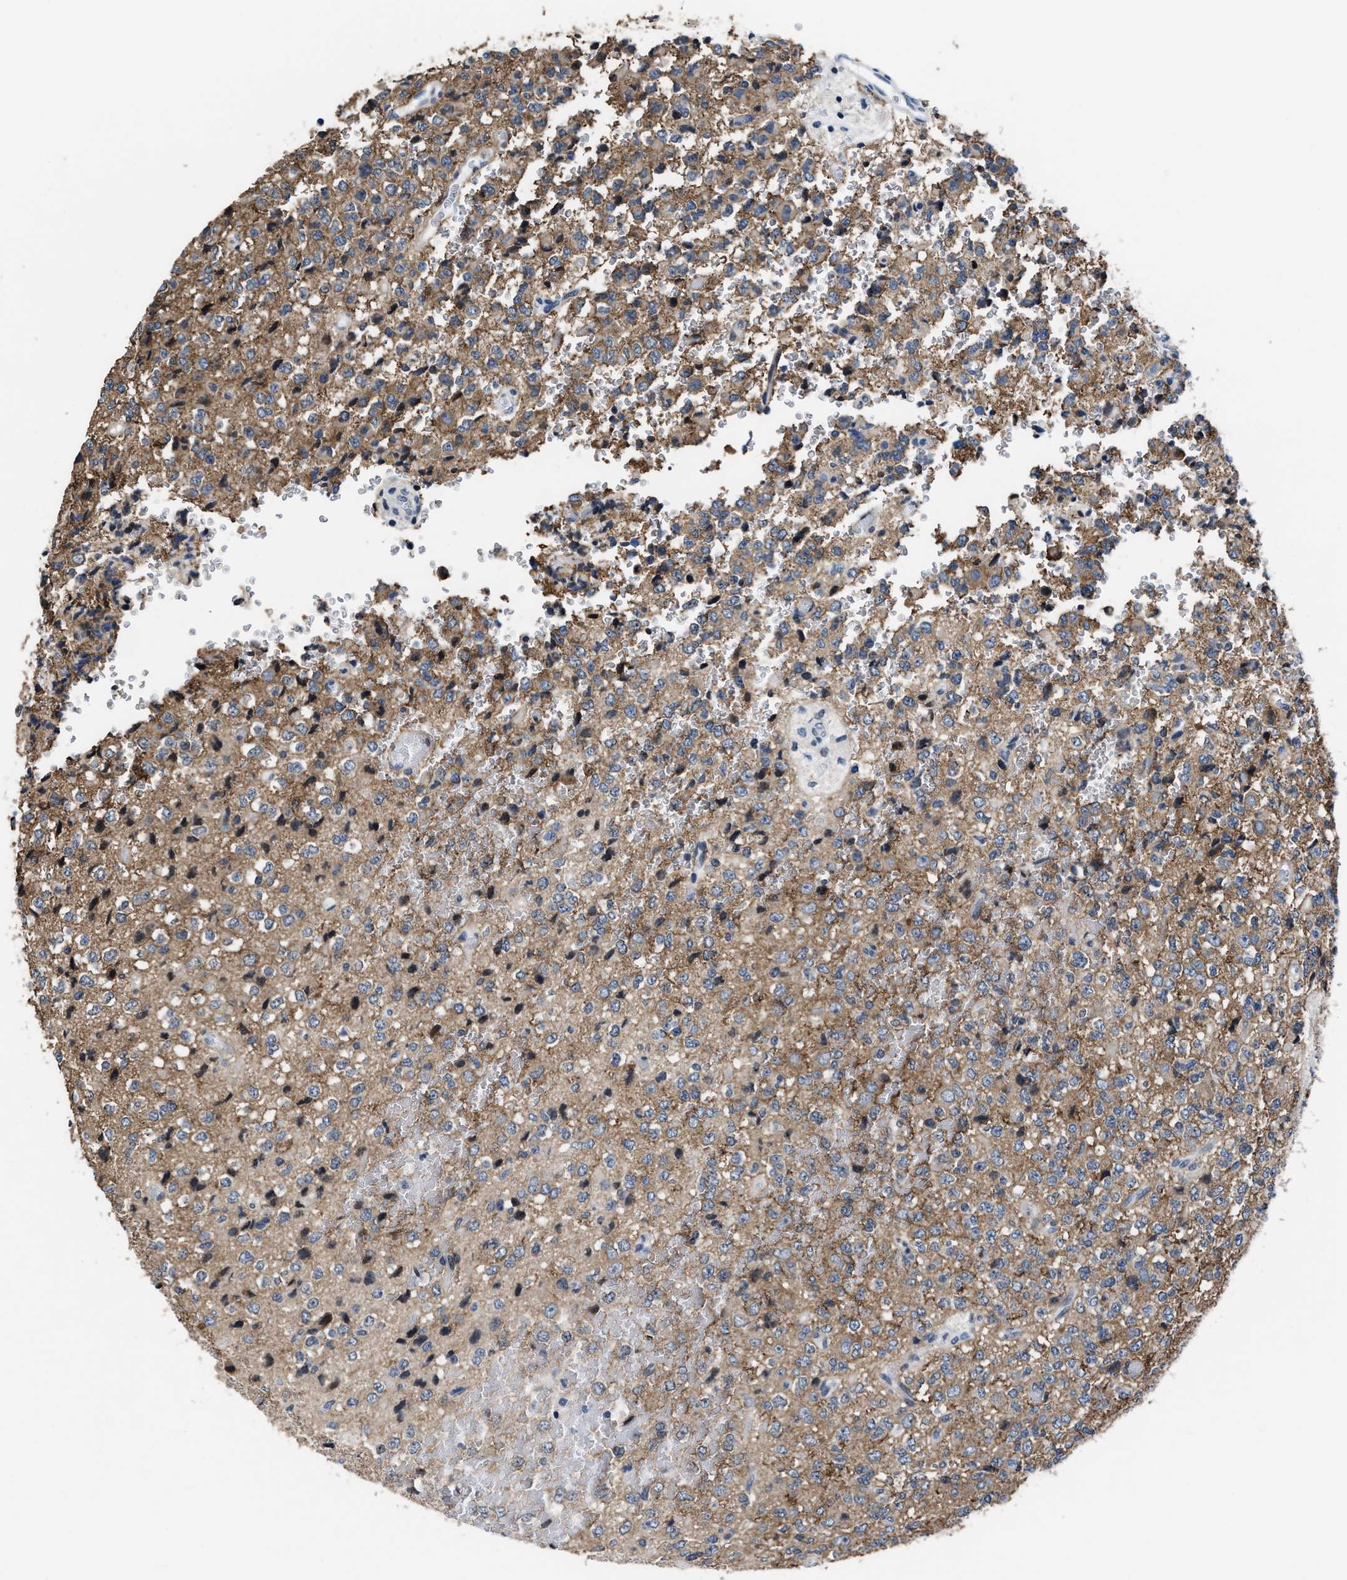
{"staining": {"intensity": "weak", "quantity": ">75%", "location": "cytoplasmic/membranous"}, "tissue": "glioma", "cell_type": "Tumor cells", "image_type": "cancer", "snomed": [{"axis": "morphology", "description": "Glioma, malignant, High grade"}, {"axis": "topography", "description": "pancreas cauda"}], "caption": "Tumor cells exhibit weak cytoplasmic/membranous positivity in about >75% of cells in malignant high-grade glioma. The protein of interest is shown in brown color, while the nuclei are stained blue.", "gene": "MARCKSL1", "patient": {"sex": "male", "age": 60}}